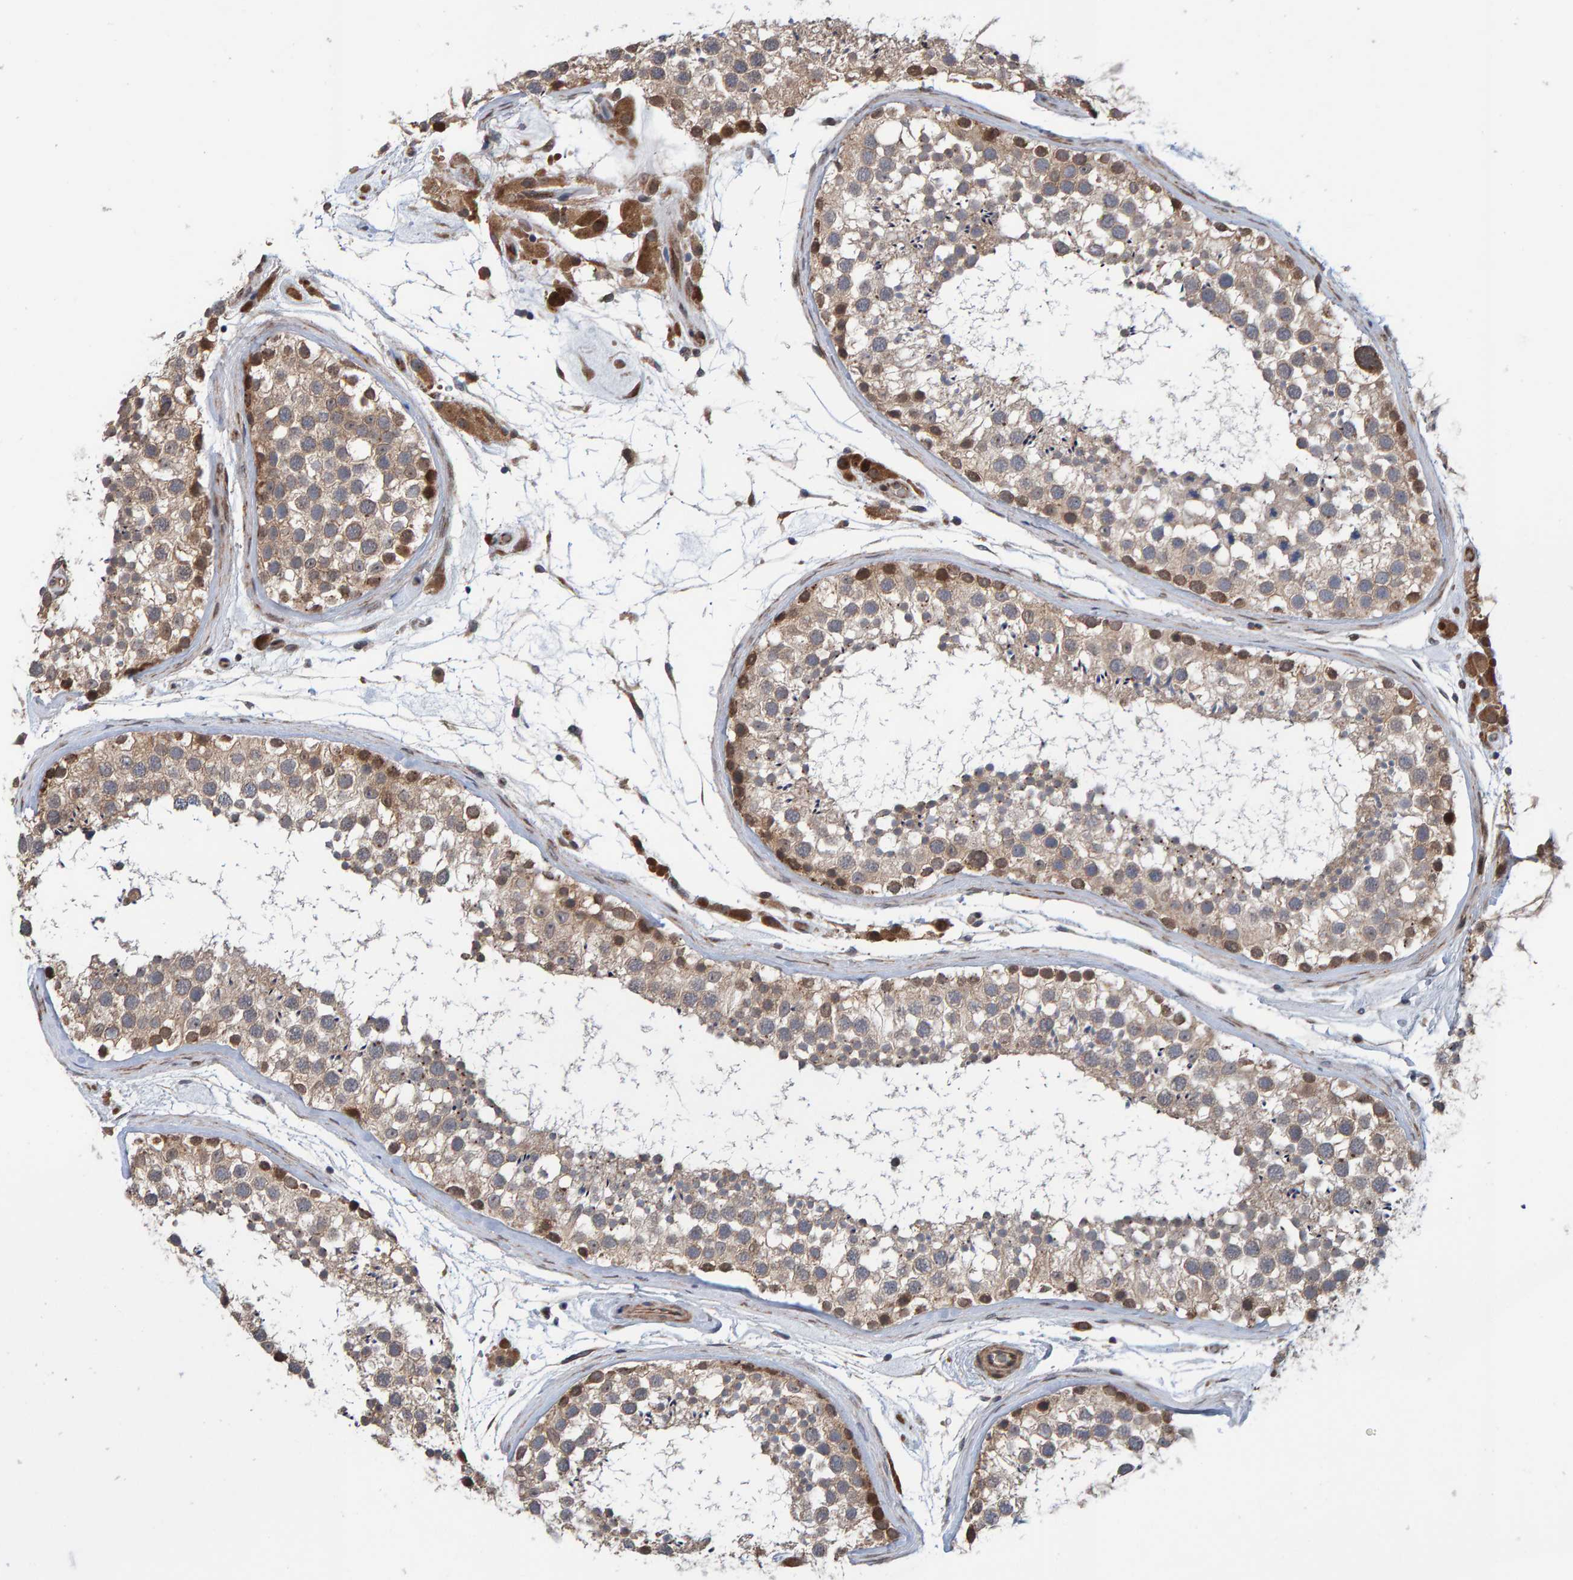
{"staining": {"intensity": "moderate", "quantity": "<25%", "location": "cytoplasmic/membranous"}, "tissue": "testis", "cell_type": "Cells in seminiferous ducts", "image_type": "normal", "snomed": [{"axis": "morphology", "description": "Normal tissue, NOS"}, {"axis": "topography", "description": "Testis"}], "caption": "A high-resolution histopathology image shows immunohistochemistry staining of normal testis, which exhibits moderate cytoplasmic/membranous expression in about <25% of cells in seminiferous ducts.", "gene": "MFSD6L", "patient": {"sex": "male", "age": 46}}